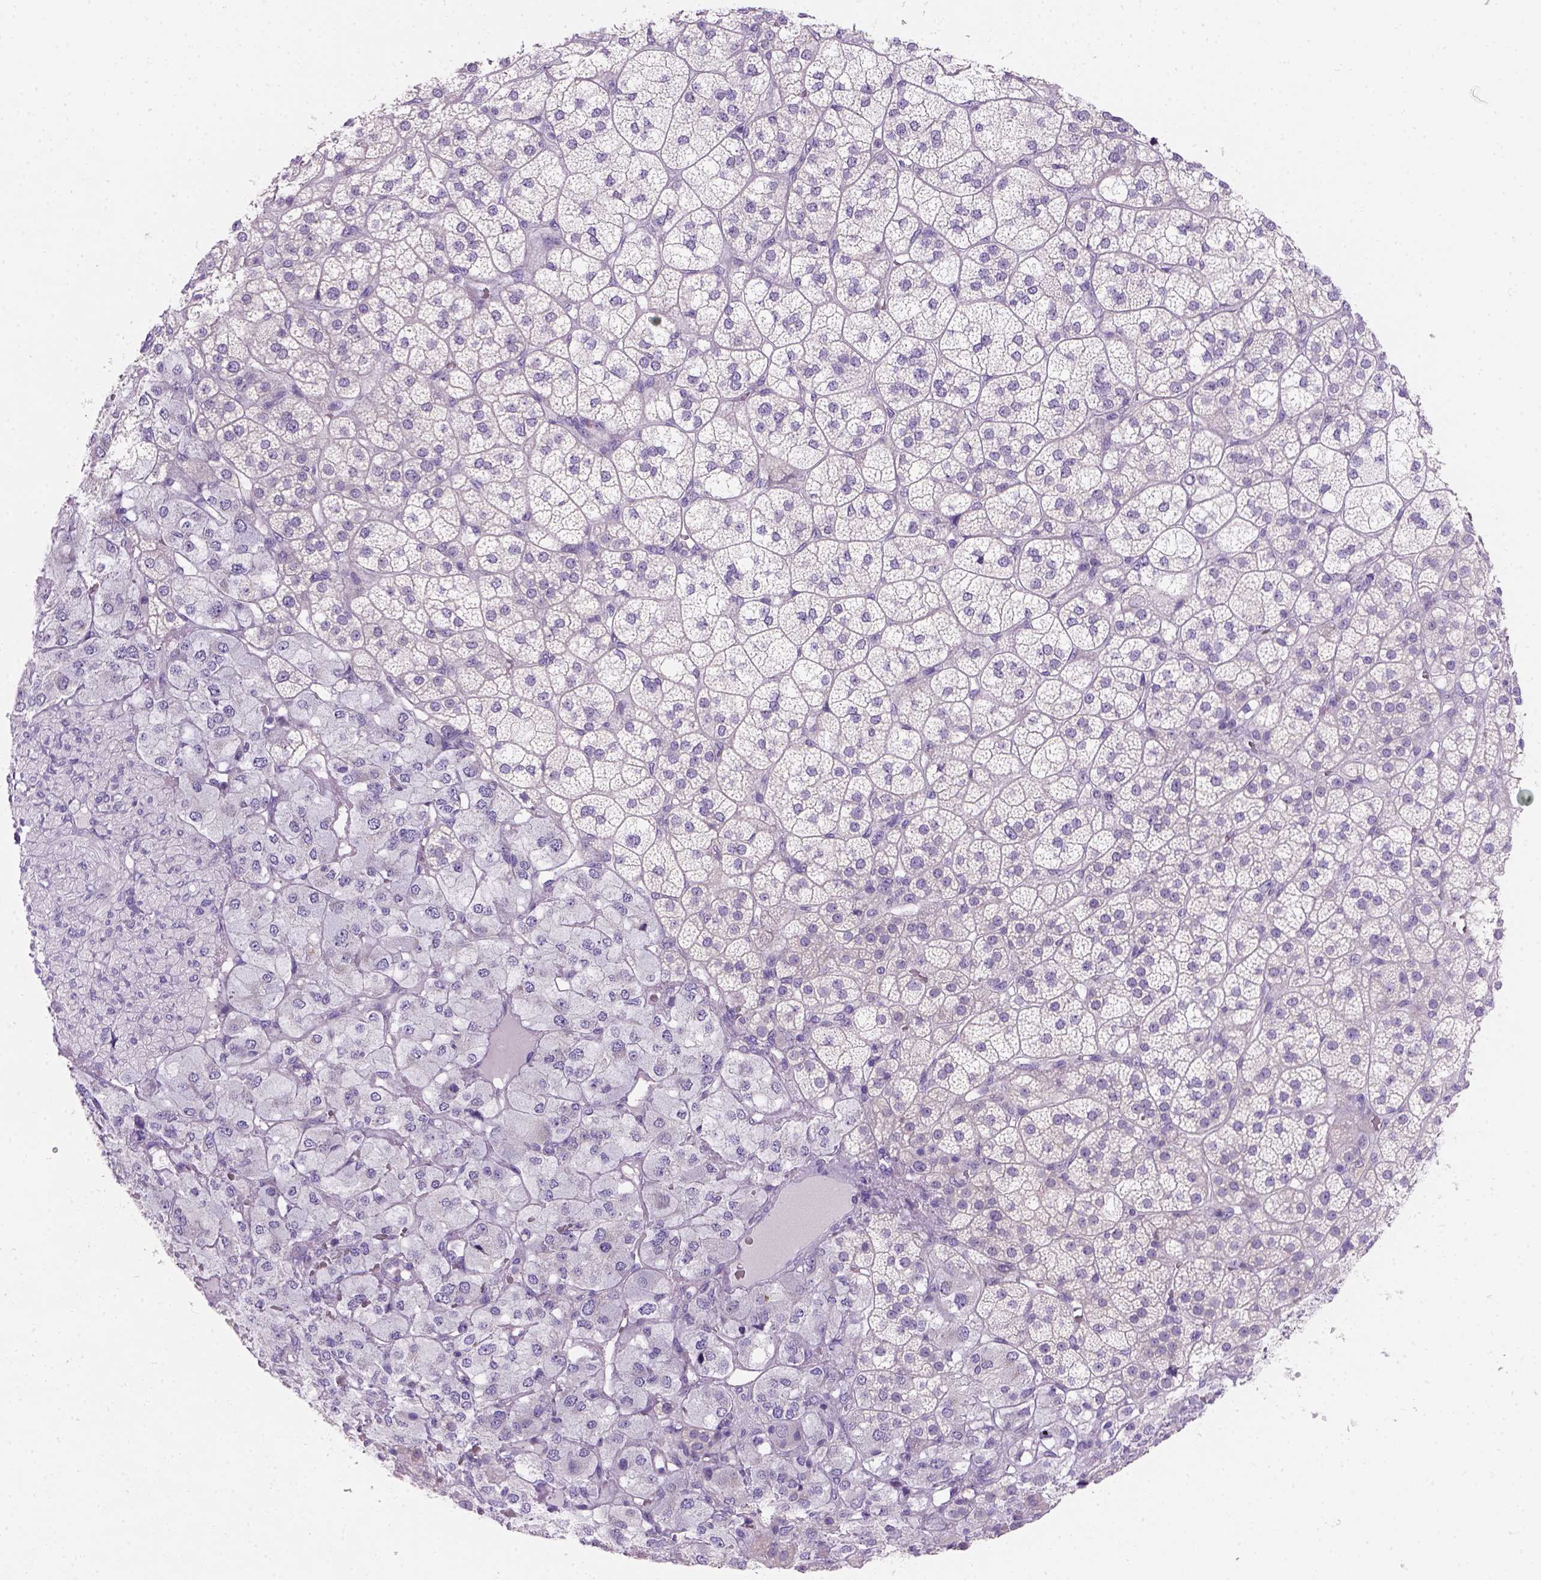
{"staining": {"intensity": "negative", "quantity": "none", "location": "none"}, "tissue": "adrenal gland", "cell_type": "Glandular cells", "image_type": "normal", "snomed": [{"axis": "morphology", "description": "Normal tissue, NOS"}, {"axis": "topography", "description": "Adrenal gland"}], "caption": "DAB (3,3'-diaminobenzidine) immunohistochemical staining of benign adrenal gland displays no significant staining in glandular cells.", "gene": "C20orf144", "patient": {"sex": "female", "age": 60}}